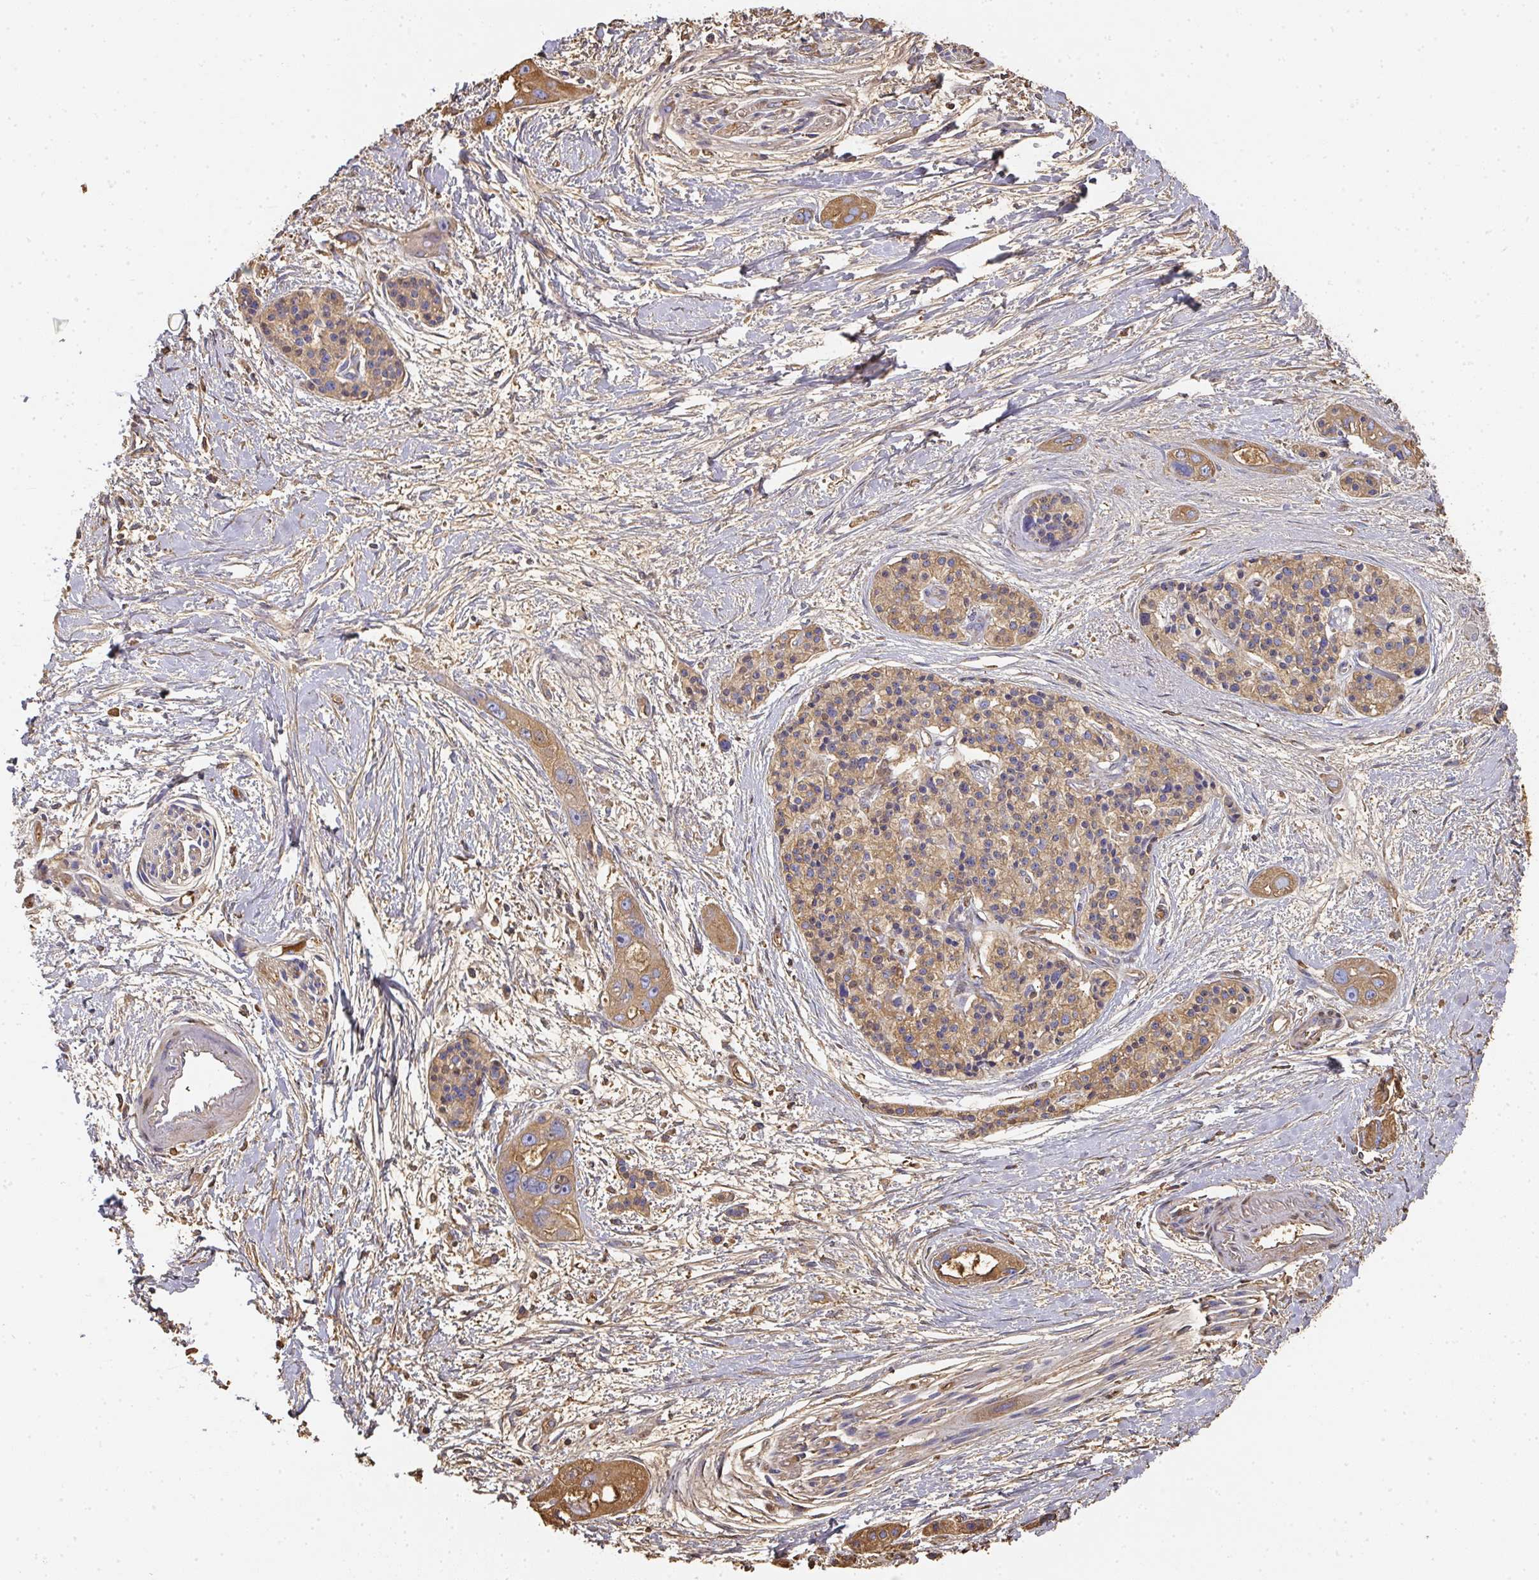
{"staining": {"intensity": "moderate", "quantity": ">75%", "location": "cytoplasmic/membranous"}, "tissue": "pancreatic cancer", "cell_type": "Tumor cells", "image_type": "cancer", "snomed": [{"axis": "morphology", "description": "Adenocarcinoma, NOS"}, {"axis": "topography", "description": "Pancreas"}], "caption": "Adenocarcinoma (pancreatic) stained with DAB immunohistochemistry (IHC) displays medium levels of moderate cytoplasmic/membranous expression in about >75% of tumor cells. The staining was performed using DAB (3,3'-diaminobenzidine), with brown indicating positive protein expression. Nuclei are stained blue with hematoxylin.", "gene": "ALB", "patient": {"sex": "female", "age": 50}}